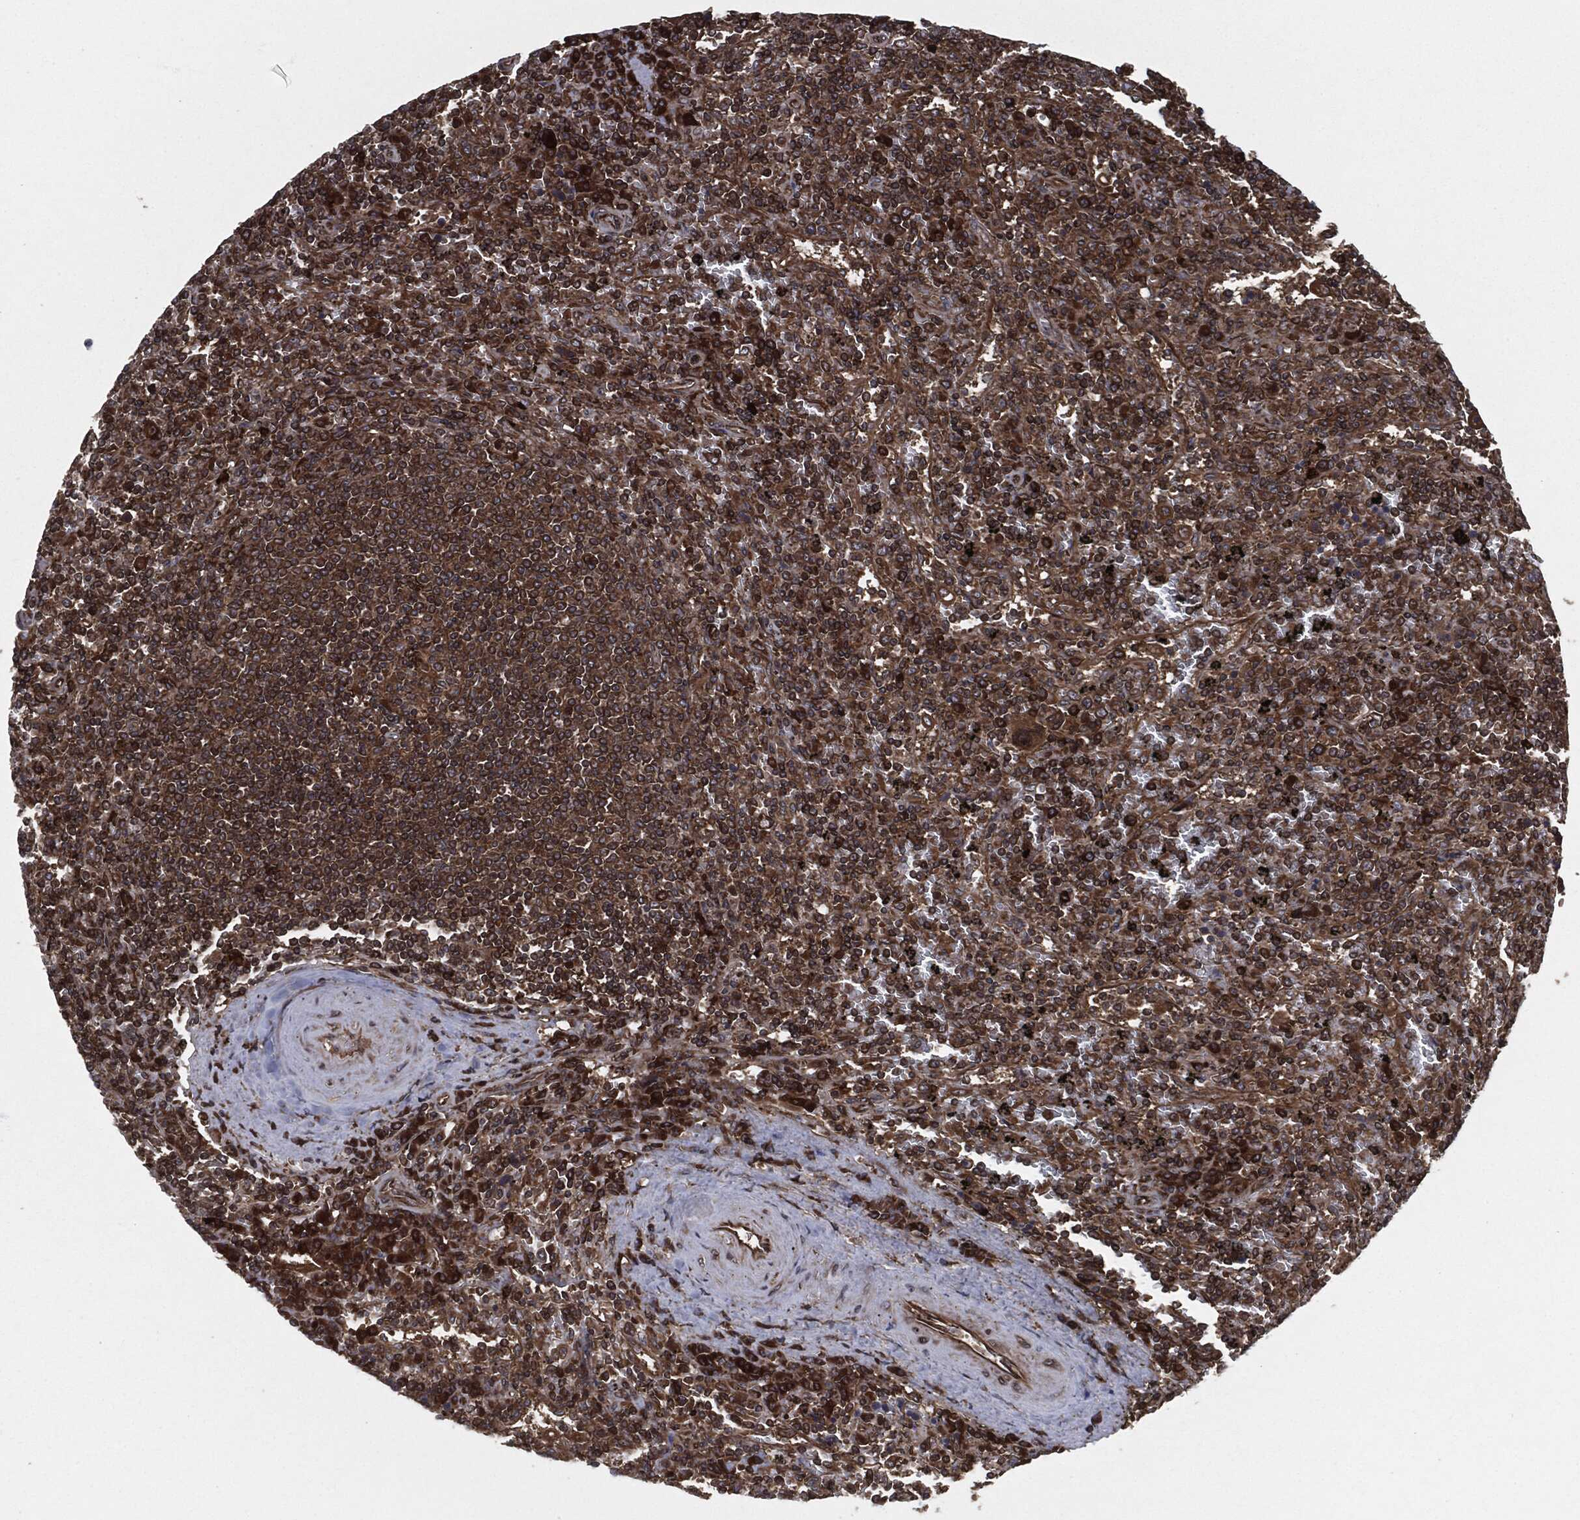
{"staining": {"intensity": "moderate", "quantity": ">75%", "location": "cytoplasmic/membranous"}, "tissue": "lymphoma", "cell_type": "Tumor cells", "image_type": "cancer", "snomed": [{"axis": "morphology", "description": "Malignant lymphoma, non-Hodgkin's type, Low grade"}, {"axis": "topography", "description": "Spleen"}], "caption": "This image reveals malignant lymphoma, non-Hodgkin's type (low-grade) stained with IHC to label a protein in brown. The cytoplasmic/membranous of tumor cells show moderate positivity for the protein. Nuclei are counter-stained blue.", "gene": "RAP1GDS1", "patient": {"sex": "male", "age": 62}}